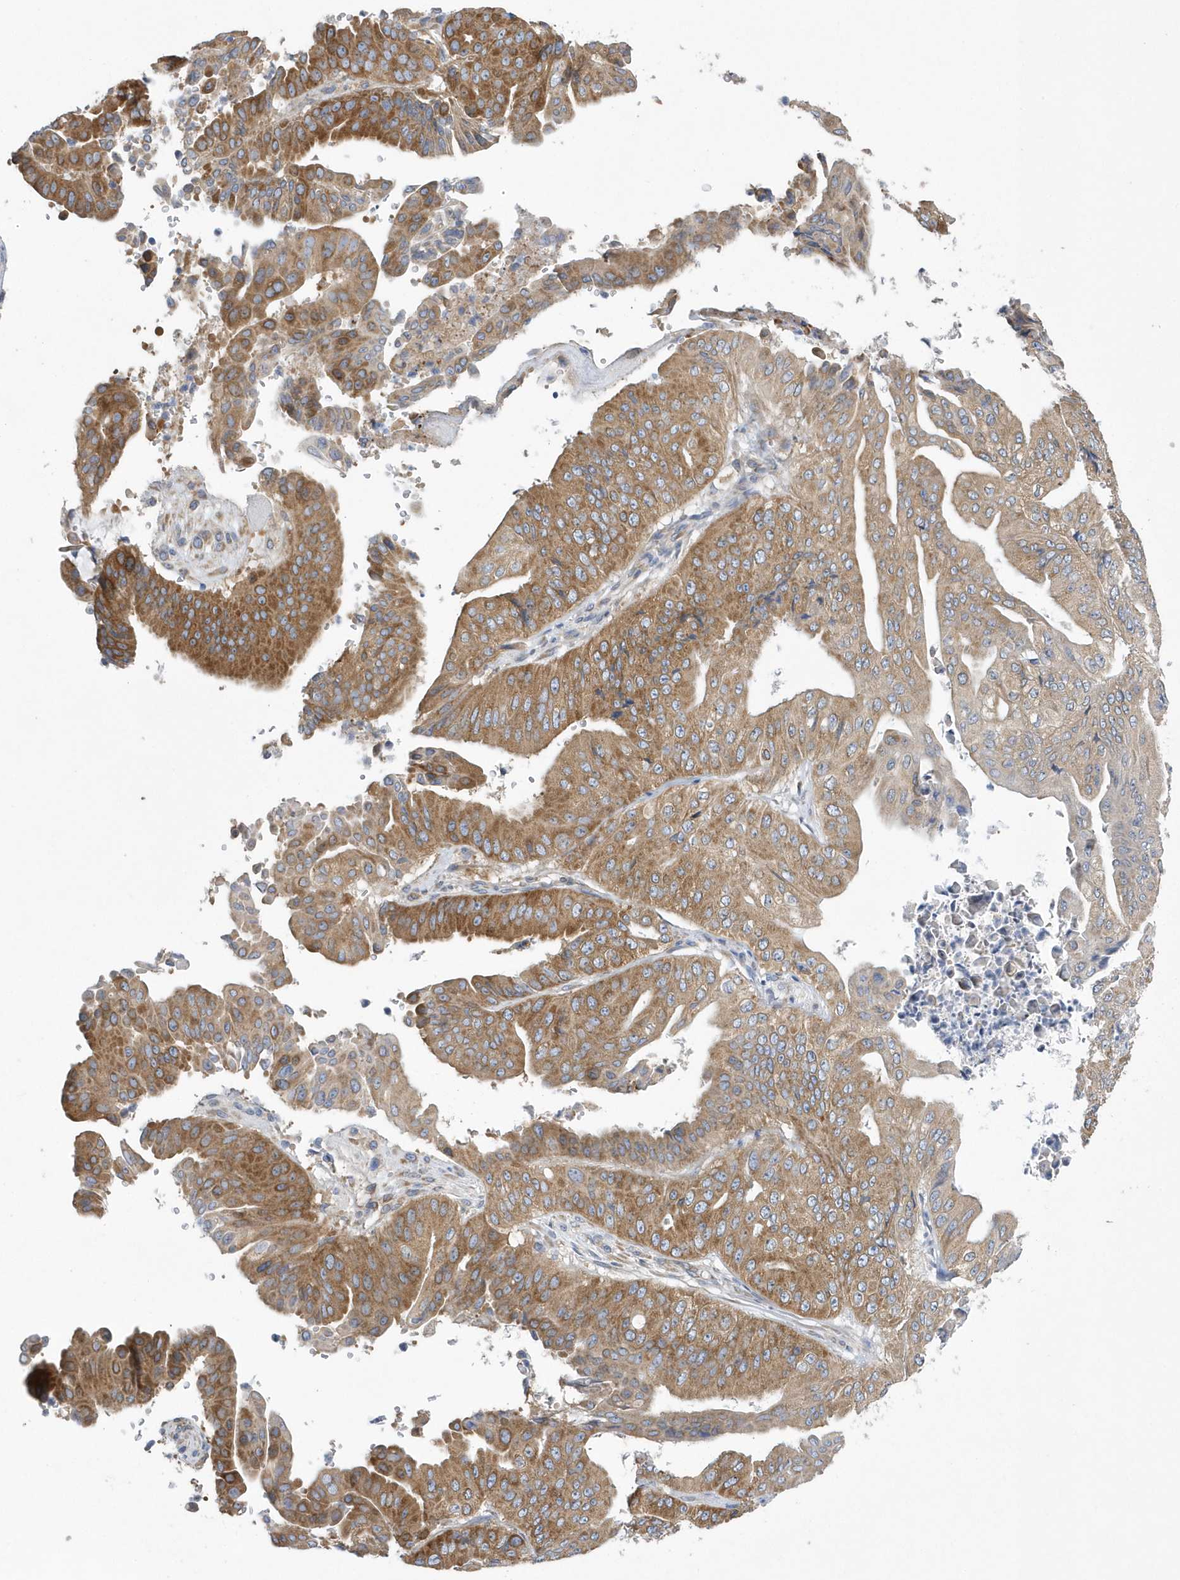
{"staining": {"intensity": "moderate", "quantity": ">75%", "location": "cytoplasmic/membranous"}, "tissue": "pancreatic cancer", "cell_type": "Tumor cells", "image_type": "cancer", "snomed": [{"axis": "morphology", "description": "Adenocarcinoma, NOS"}, {"axis": "topography", "description": "Pancreas"}], "caption": "This image displays immunohistochemistry staining of human pancreatic adenocarcinoma, with medium moderate cytoplasmic/membranous expression in about >75% of tumor cells.", "gene": "SPATA5", "patient": {"sex": "female", "age": 77}}